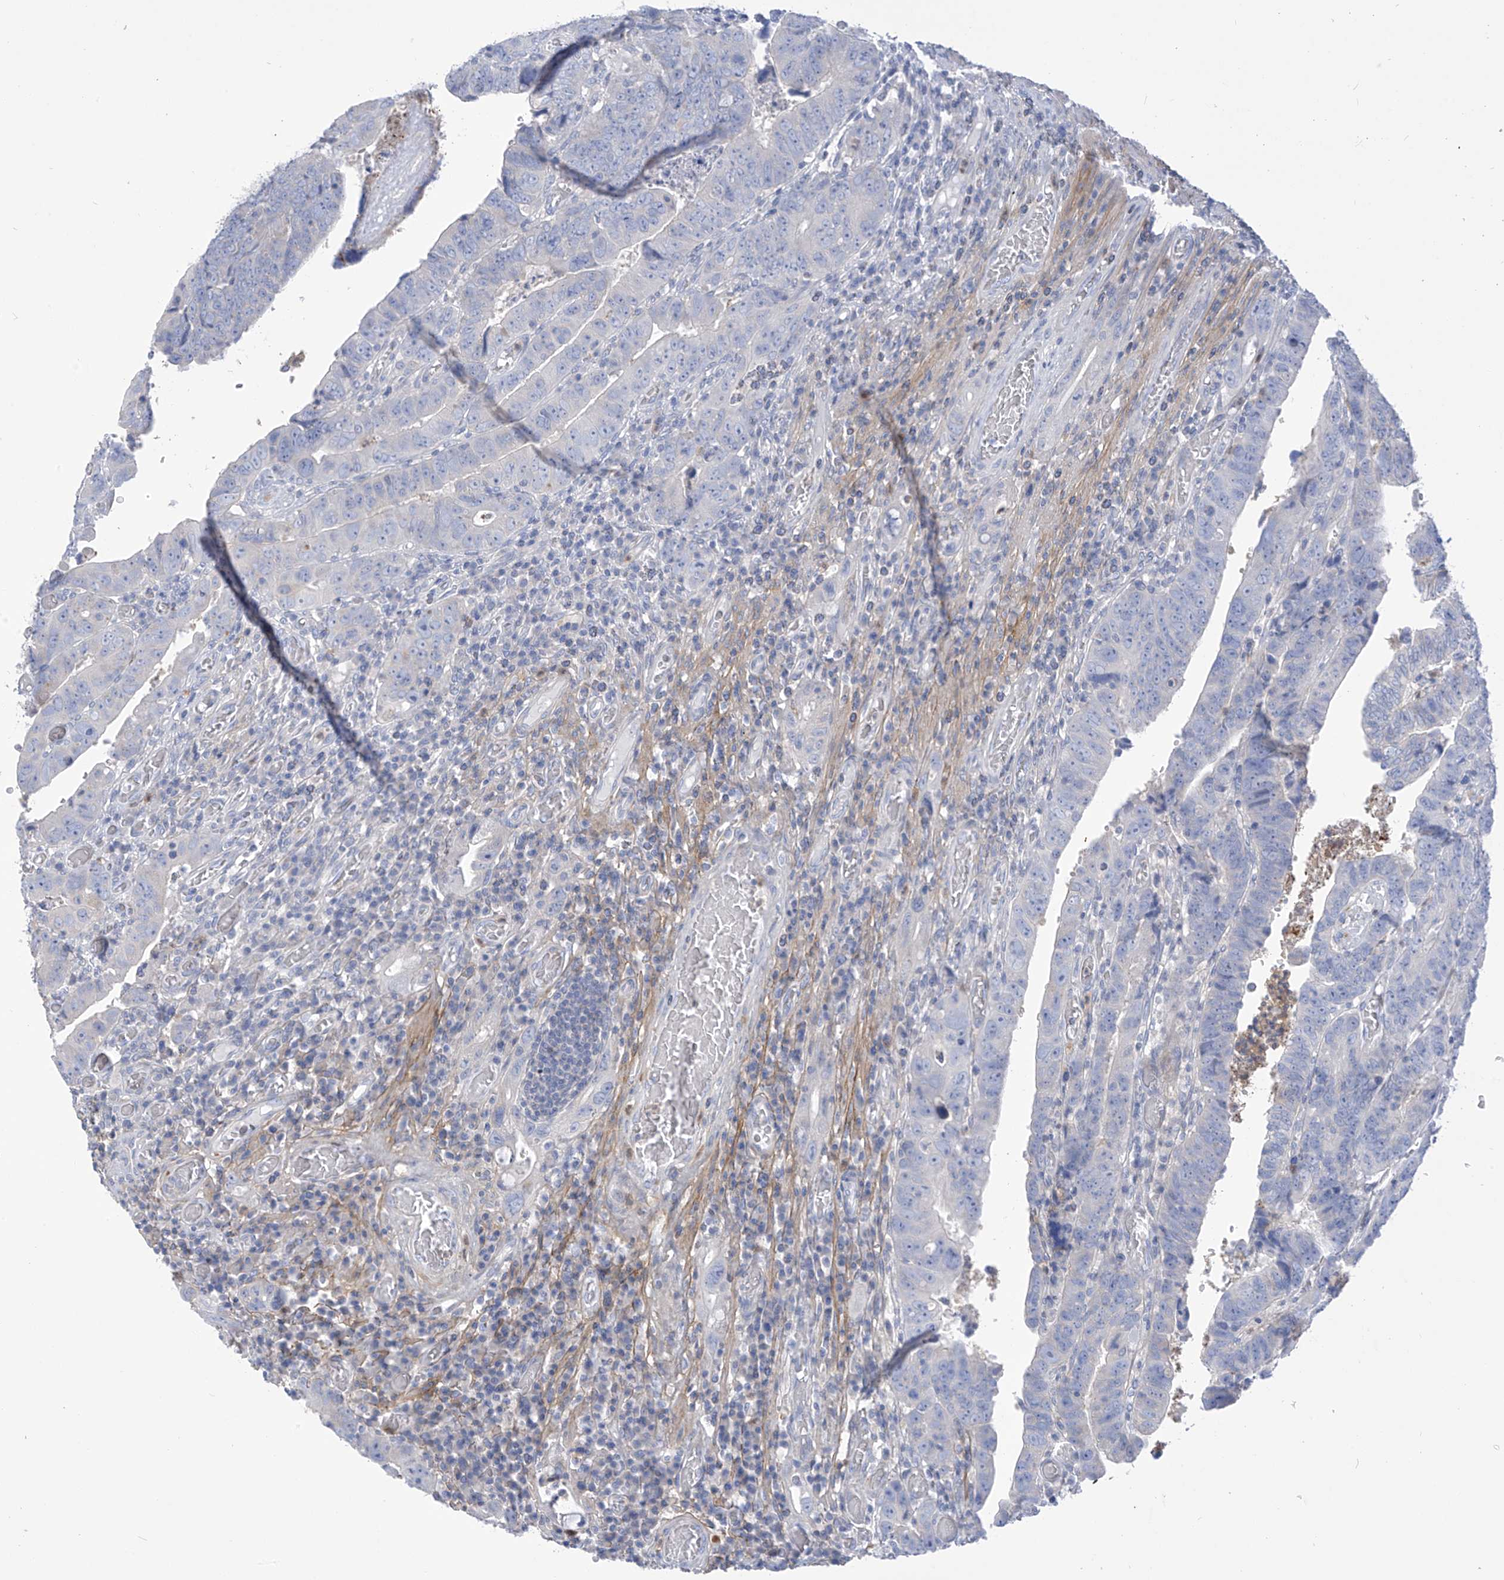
{"staining": {"intensity": "negative", "quantity": "none", "location": "none"}, "tissue": "colorectal cancer", "cell_type": "Tumor cells", "image_type": "cancer", "snomed": [{"axis": "morphology", "description": "Normal tissue, NOS"}, {"axis": "morphology", "description": "Adenocarcinoma, NOS"}, {"axis": "topography", "description": "Rectum"}], "caption": "Immunohistochemistry (IHC) of colorectal cancer (adenocarcinoma) exhibits no staining in tumor cells. (DAB IHC, high magnification).", "gene": "FABP2", "patient": {"sex": "female", "age": 65}}